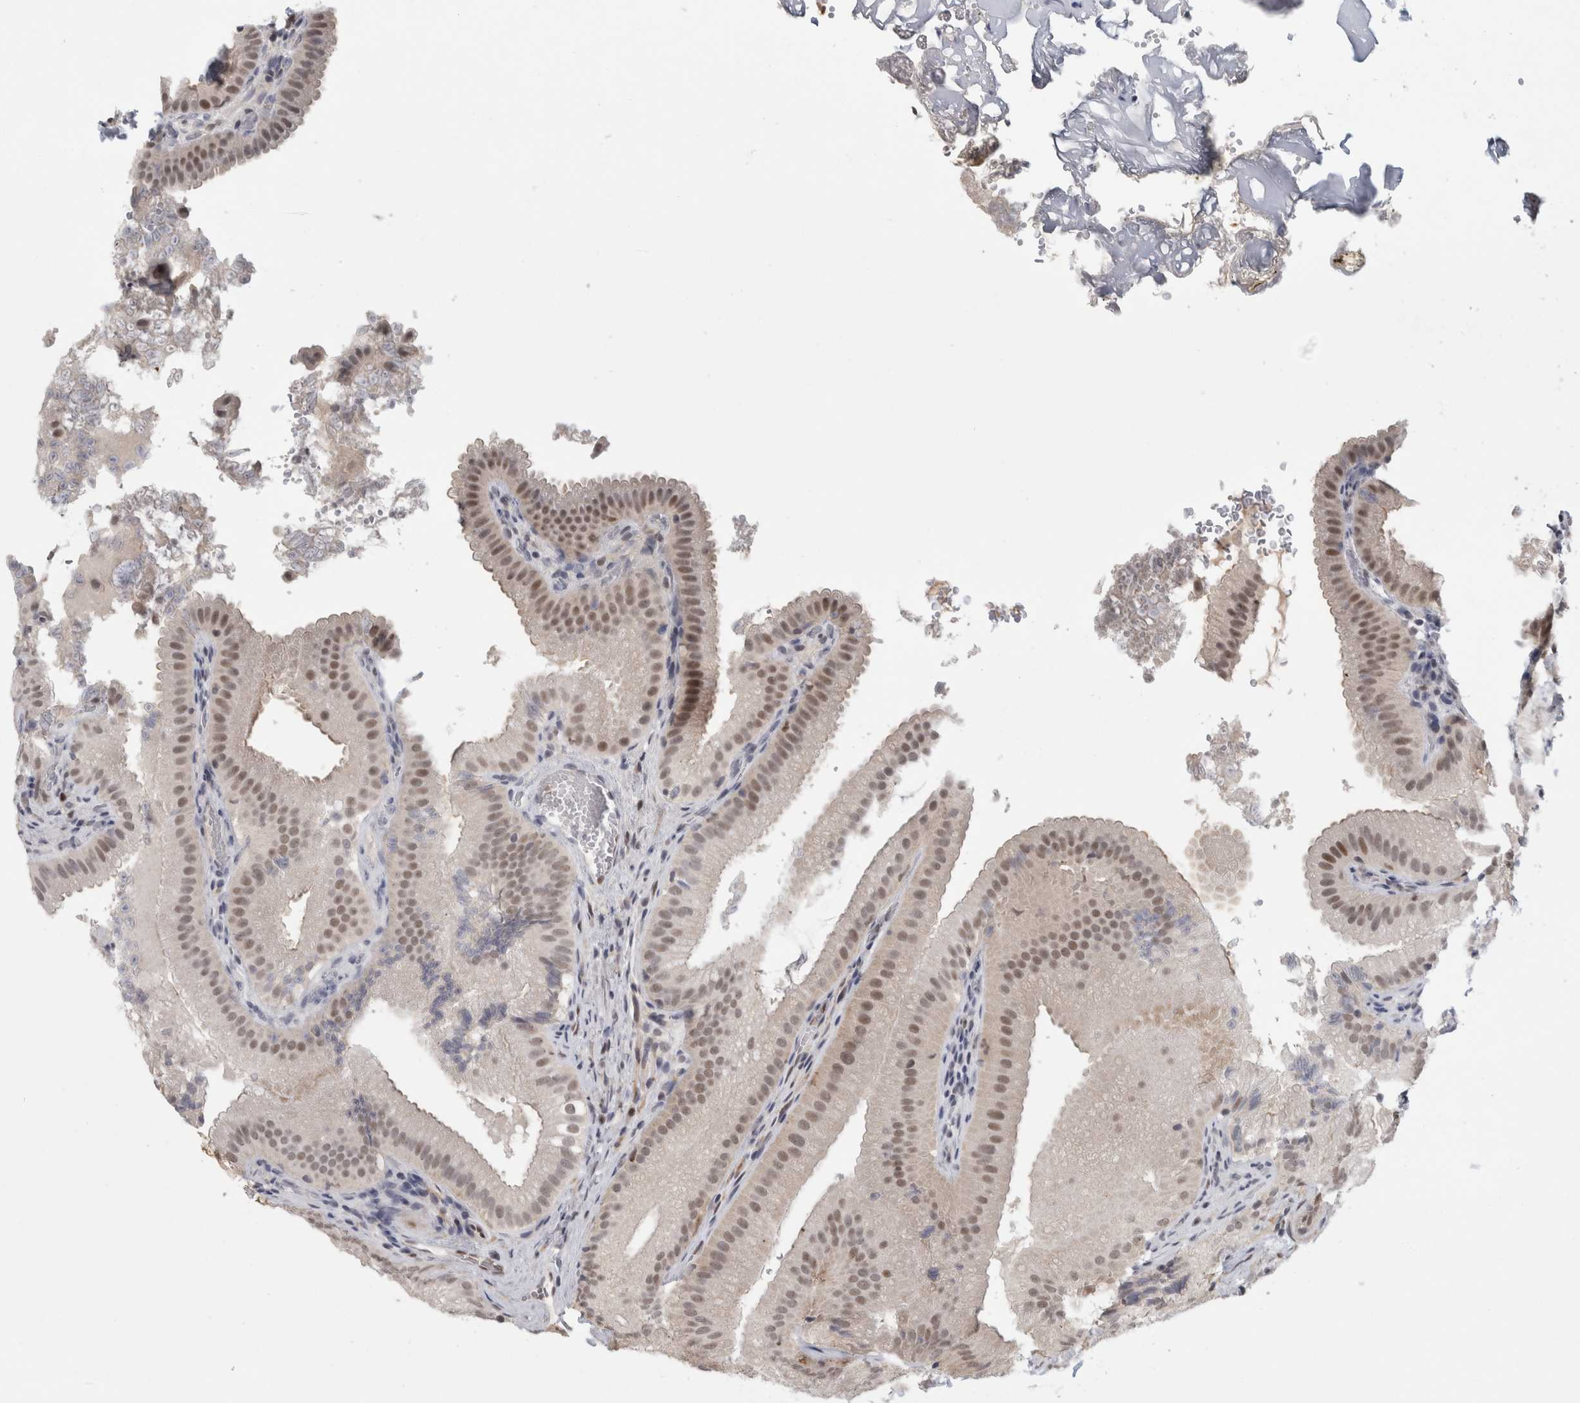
{"staining": {"intensity": "moderate", "quantity": "25%-75%", "location": "nuclear"}, "tissue": "gallbladder", "cell_type": "Glandular cells", "image_type": "normal", "snomed": [{"axis": "morphology", "description": "Normal tissue, NOS"}, {"axis": "topography", "description": "Gallbladder"}], "caption": "Protein expression analysis of benign gallbladder displays moderate nuclear positivity in about 25%-75% of glandular cells.", "gene": "SRARP", "patient": {"sex": "female", "age": 30}}